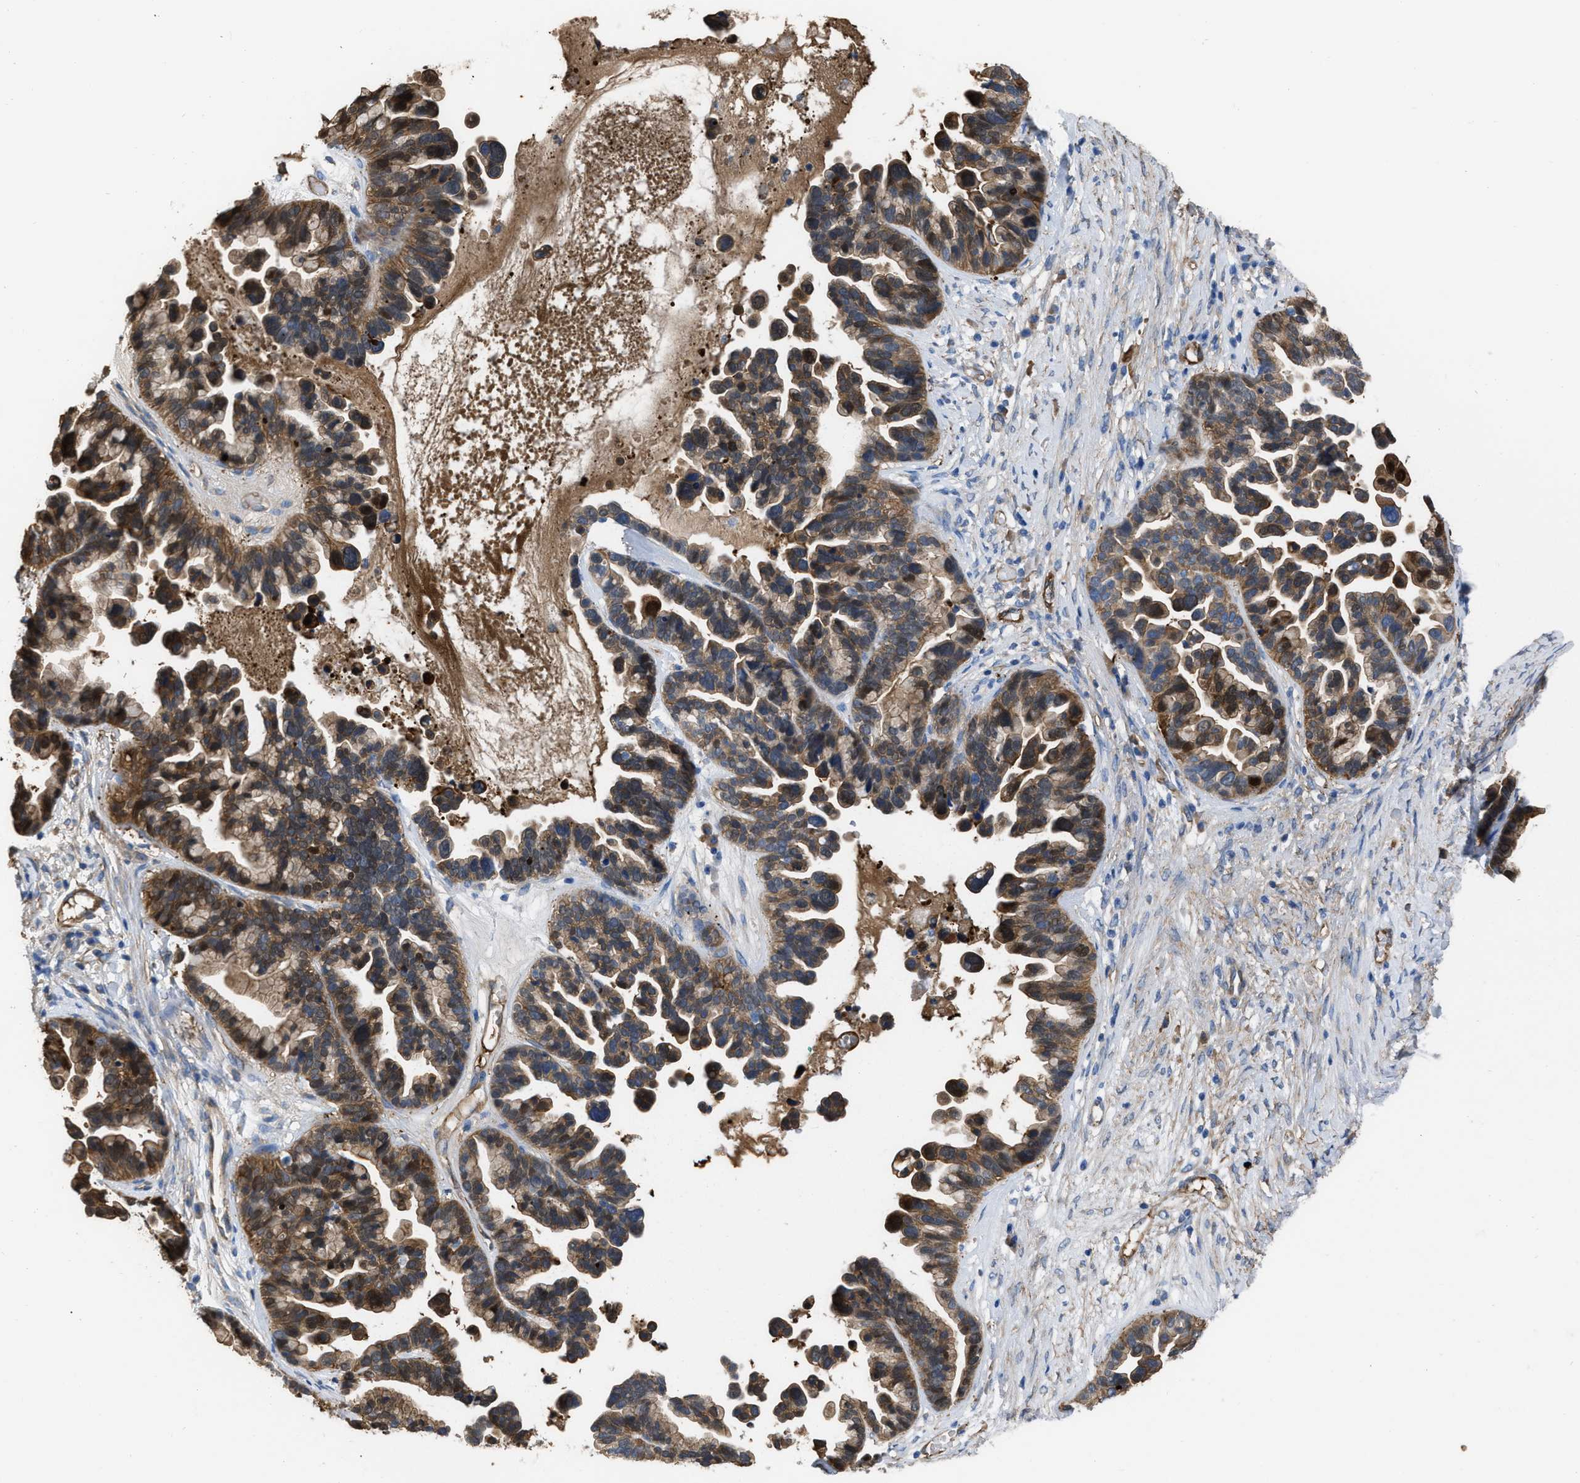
{"staining": {"intensity": "moderate", "quantity": ">75%", "location": "cytoplasmic/membranous"}, "tissue": "ovarian cancer", "cell_type": "Tumor cells", "image_type": "cancer", "snomed": [{"axis": "morphology", "description": "Cystadenocarcinoma, serous, NOS"}, {"axis": "topography", "description": "Ovary"}], "caption": "A brown stain labels moderate cytoplasmic/membranous expression of a protein in human ovarian cancer (serous cystadenocarcinoma) tumor cells.", "gene": "TRIOBP", "patient": {"sex": "female", "age": 56}}